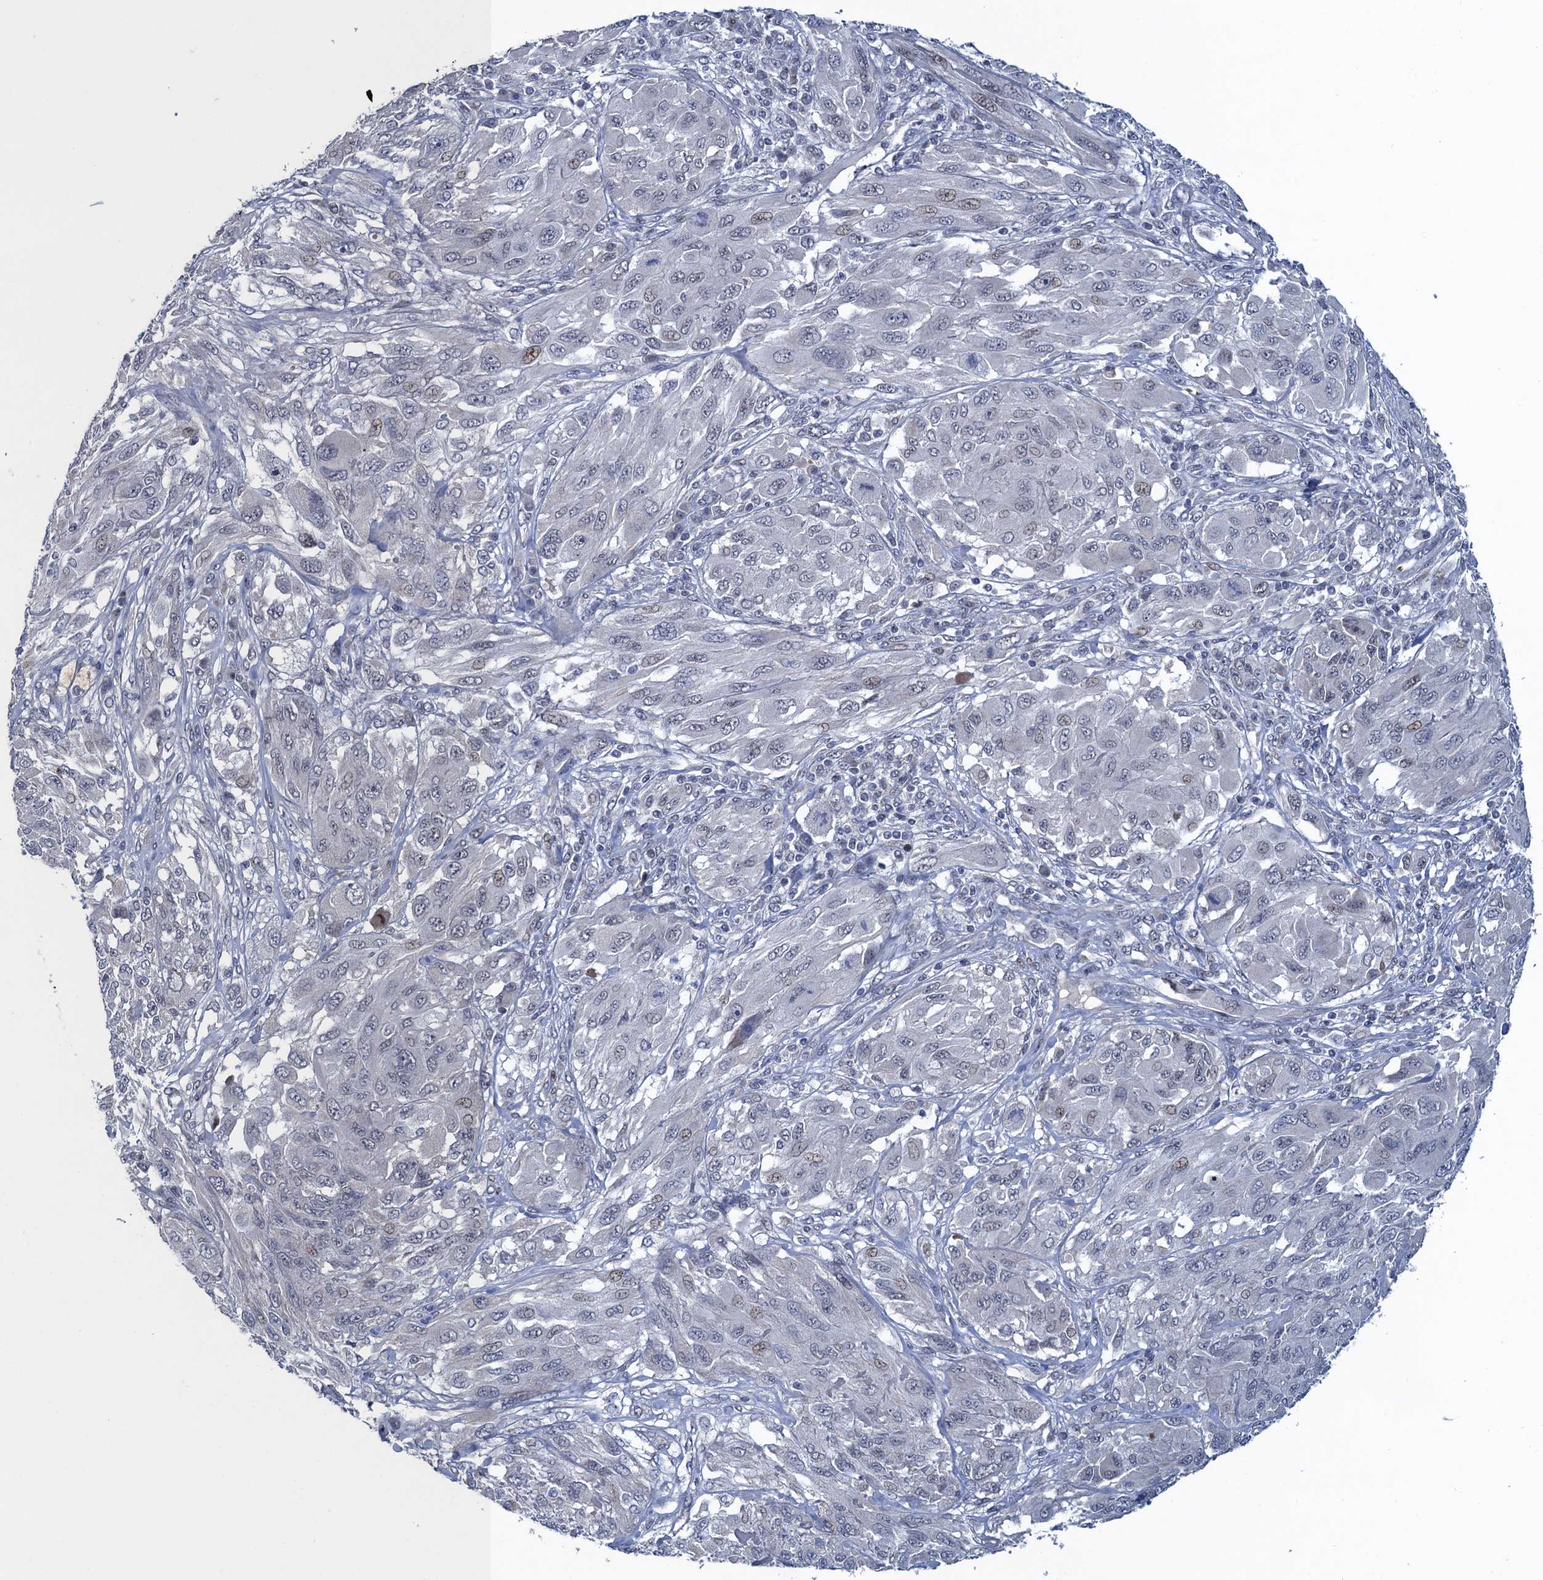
{"staining": {"intensity": "negative", "quantity": "none", "location": "none"}, "tissue": "melanoma", "cell_type": "Tumor cells", "image_type": "cancer", "snomed": [{"axis": "morphology", "description": "Malignant melanoma, NOS"}, {"axis": "topography", "description": "Skin"}], "caption": "Tumor cells show no significant protein expression in melanoma.", "gene": "ATOSA", "patient": {"sex": "female", "age": 91}}